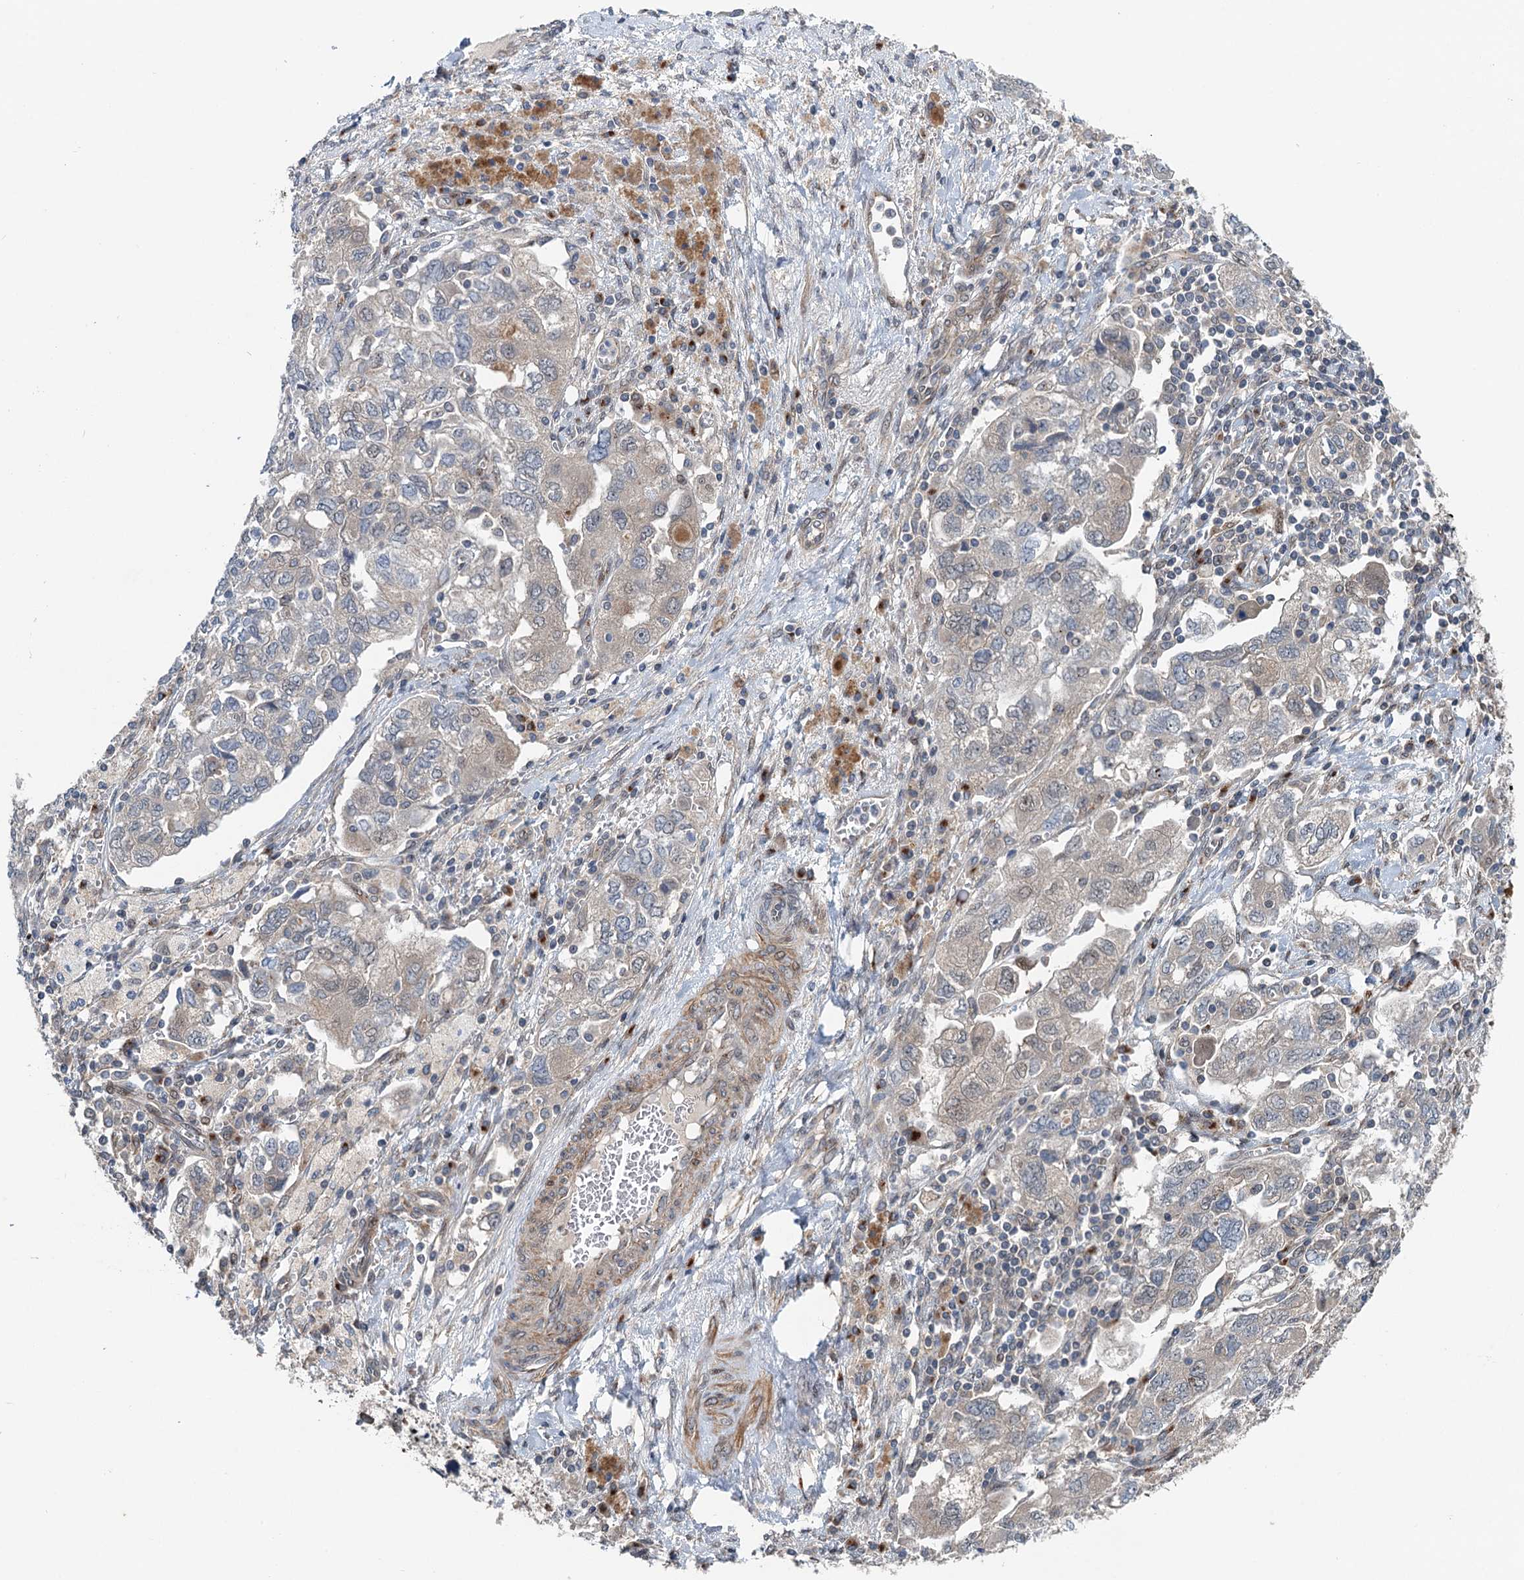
{"staining": {"intensity": "weak", "quantity": "<25%", "location": "cytoplasmic/membranous"}, "tissue": "ovarian cancer", "cell_type": "Tumor cells", "image_type": "cancer", "snomed": [{"axis": "morphology", "description": "Carcinoma, NOS"}, {"axis": "morphology", "description": "Cystadenocarcinoma, serous, NOS"}, {"axis": "topography", "description": "Ovary"}], "caption": "The micrograph exhibits no significant staining in tumor cells of carcinoma (ovarian).", "gene": "DYNC2I2", "patient": {"sex": "female", "age": 69}}